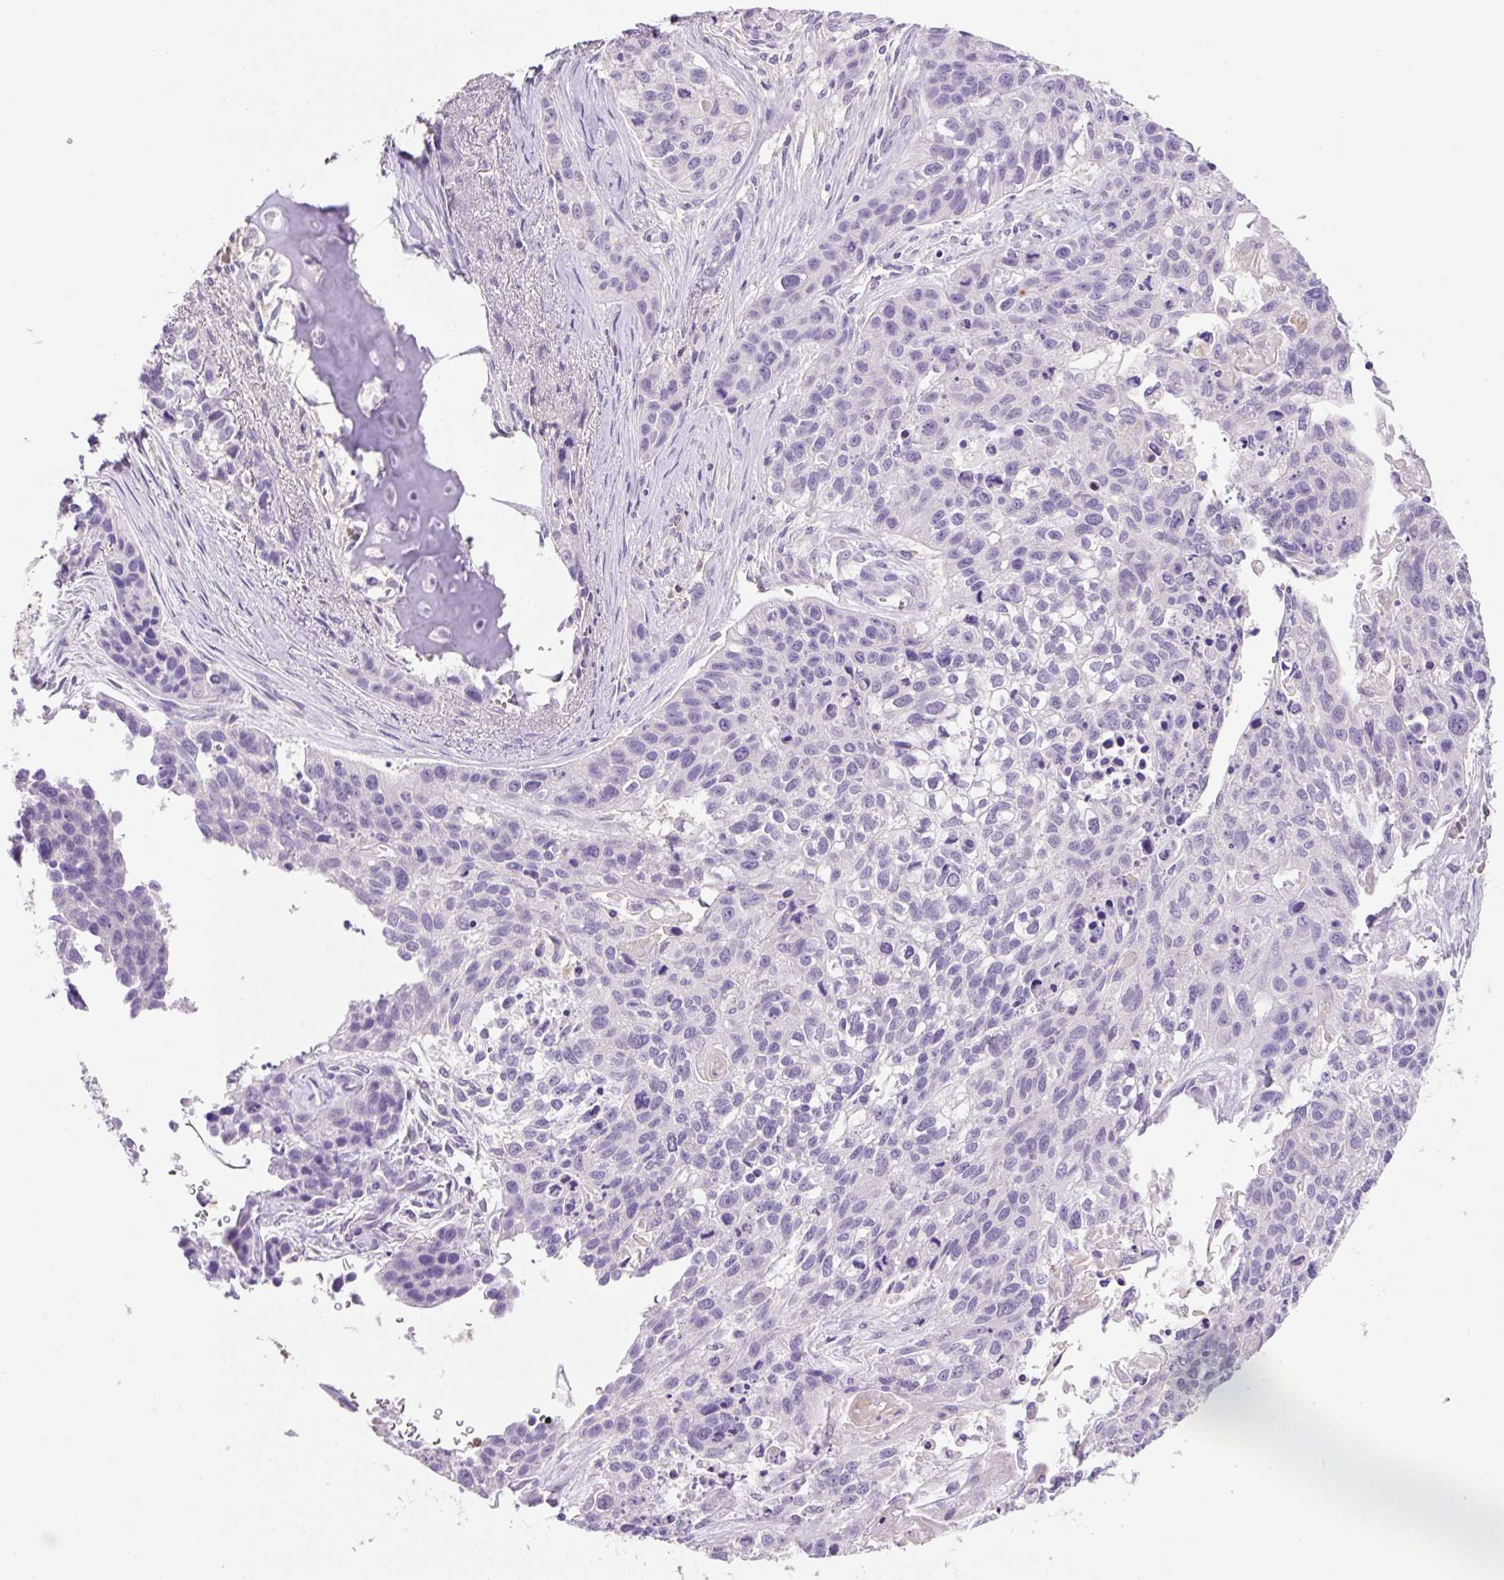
{"staining": {"intensity": "negative", "quantity": "none", "location": "none"}, "tissue": "lung cancer", "cell_type": "Tumor cells", "image_type": "cancer", "snomed": [{"axis": "morphology", "description": "Squamous cell carcinoma, NOS"}, {"axis": "topography", "description": "Lung"}], "caption": "There is no significant expression in tumor cells of squamous cell carcinoma (lung).", "gene": "TDRD15", "patient": {"sex": "male", "age": 74}}